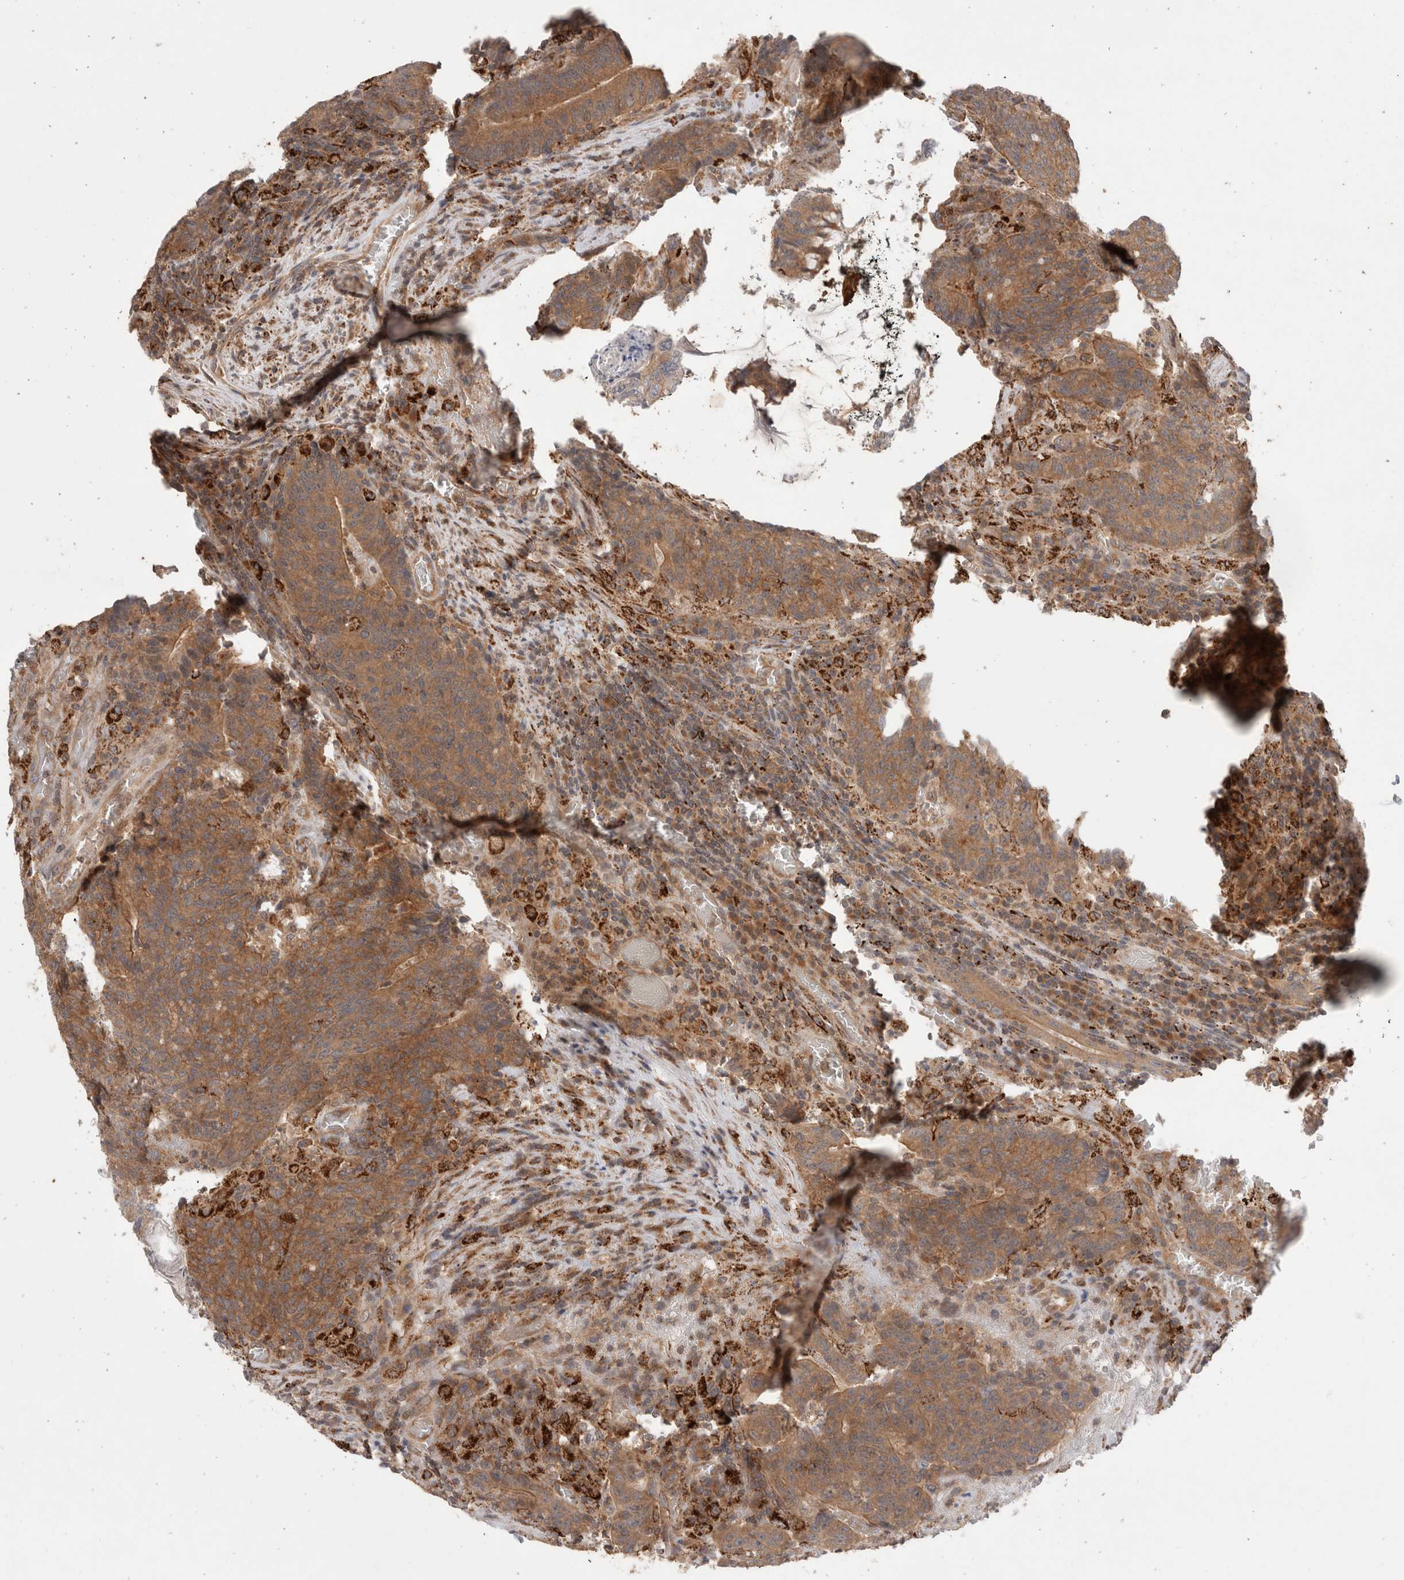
{"staining": {"intensity": "moderate", "quantity": ">75%", "location": "cytoplasmic/membranous"}, "tissue": "colorectal cancer", "cell_type": "Tumor cells", "image_type": "cancer", "snomed": [{"axis": "morphology", "description": "Adenocarcinoma, NOS"}, {"axis": "topography", "description": "Colon"}], "caption": "Immunohistochemical staining of colorectal cancer (adenocarcinoma) demonstrates medium levels of moderate cytoplasmic/membranous protein expression in approximately >75% of tumor cells.", "gene": "HROB", "patient": {"sex": "female", "age": 75}}